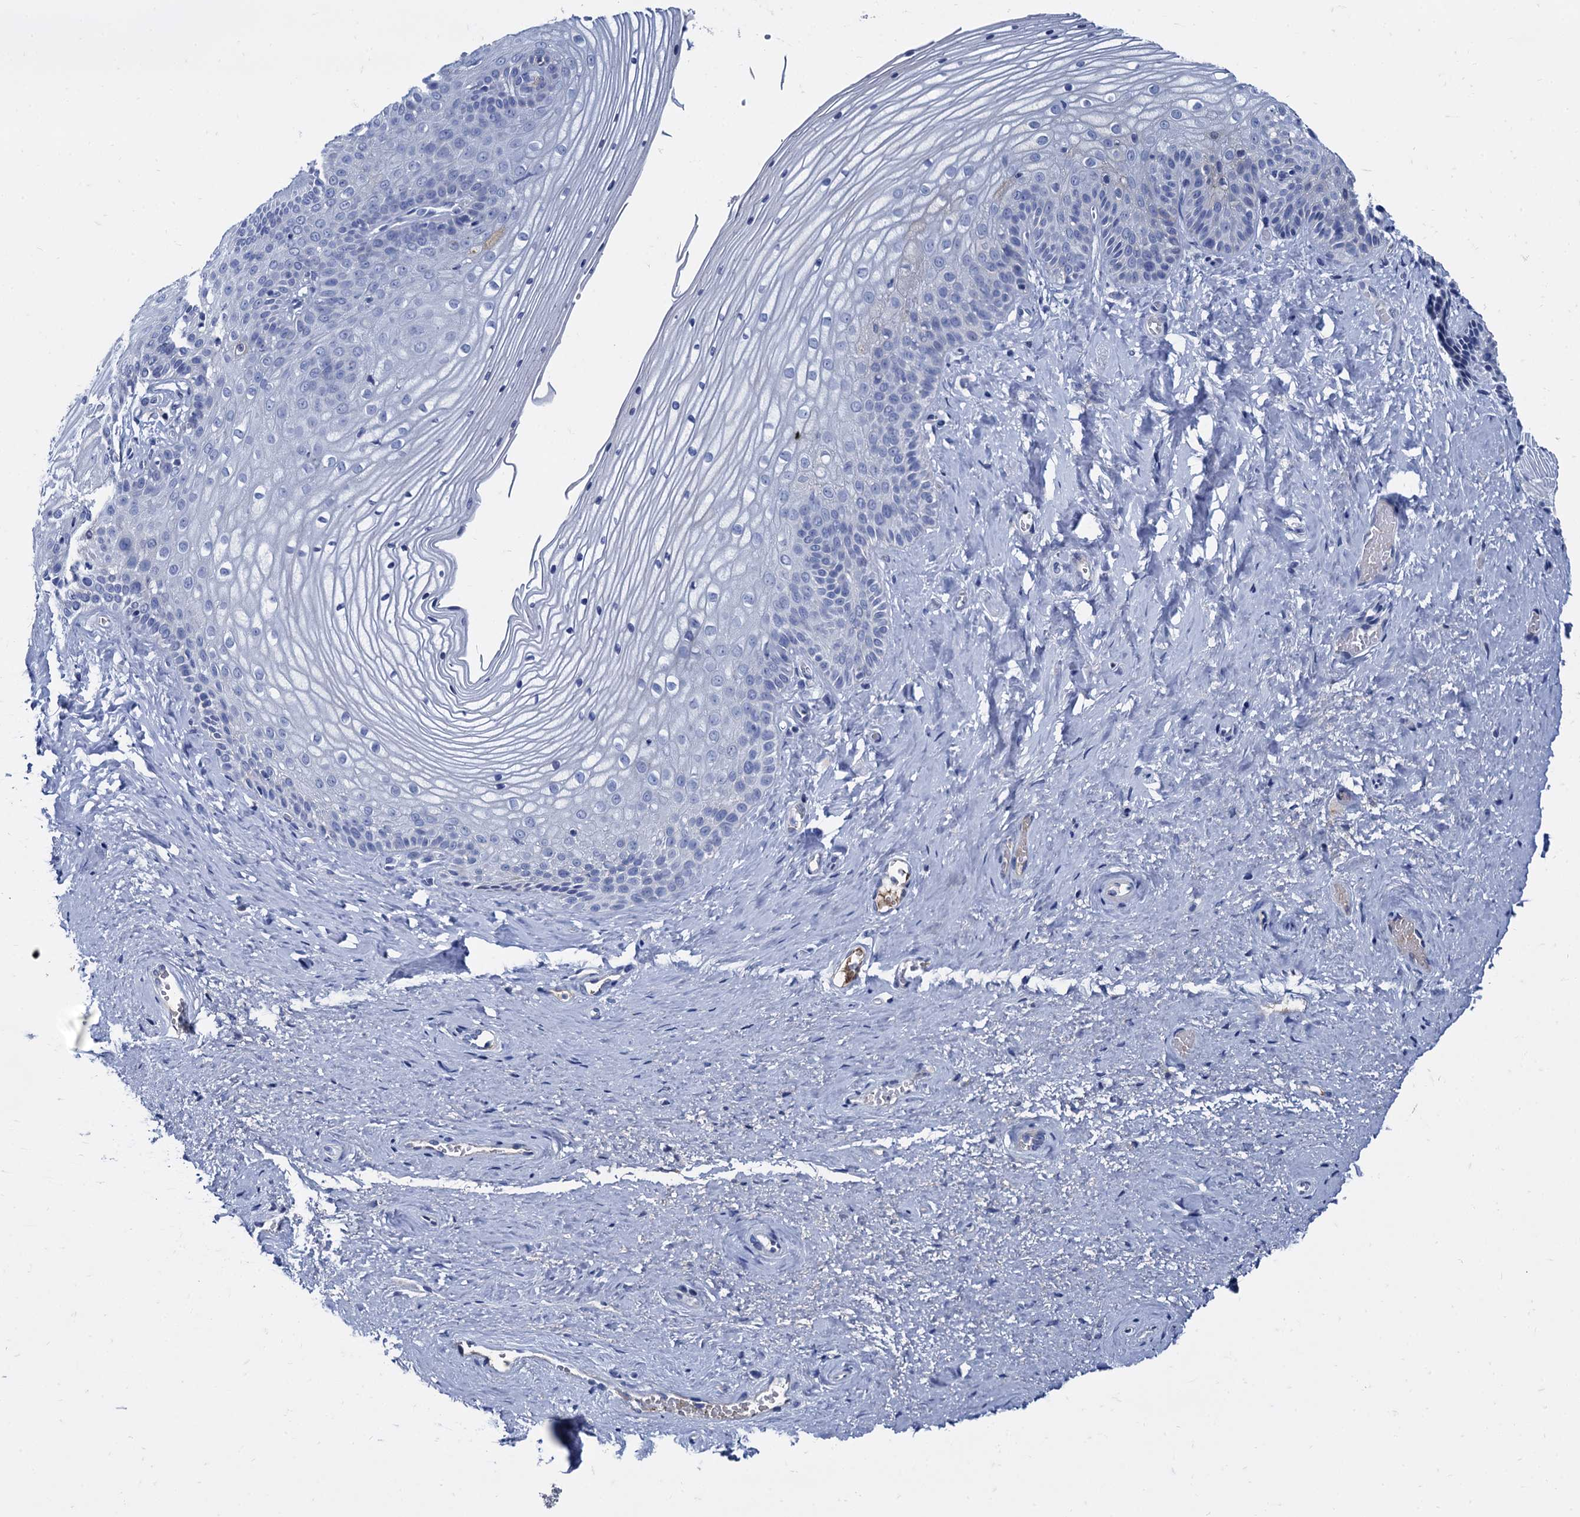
{"staining": {"intensity": "negative", "quantity": "none", "location": "none"}, "tissue": "vagina", "cell_type": "Squamous epithelial cells", "image_type": "normal", "snomed": [{"axis": "morphology", "description": "Normal tissue, NOS"}, {"axis": "topography", "description": "Vagina"}, {"axis": "topography", "description": "Cervix"}], "caption": "DAB (3,3'-diaminobenzidine) immunohistochemical staining of normal vagina demonstrates no significant positivity in squamous epithelial cells.", "gene": "TMEM72", "patient": {"sex": "female", "age": 40}}